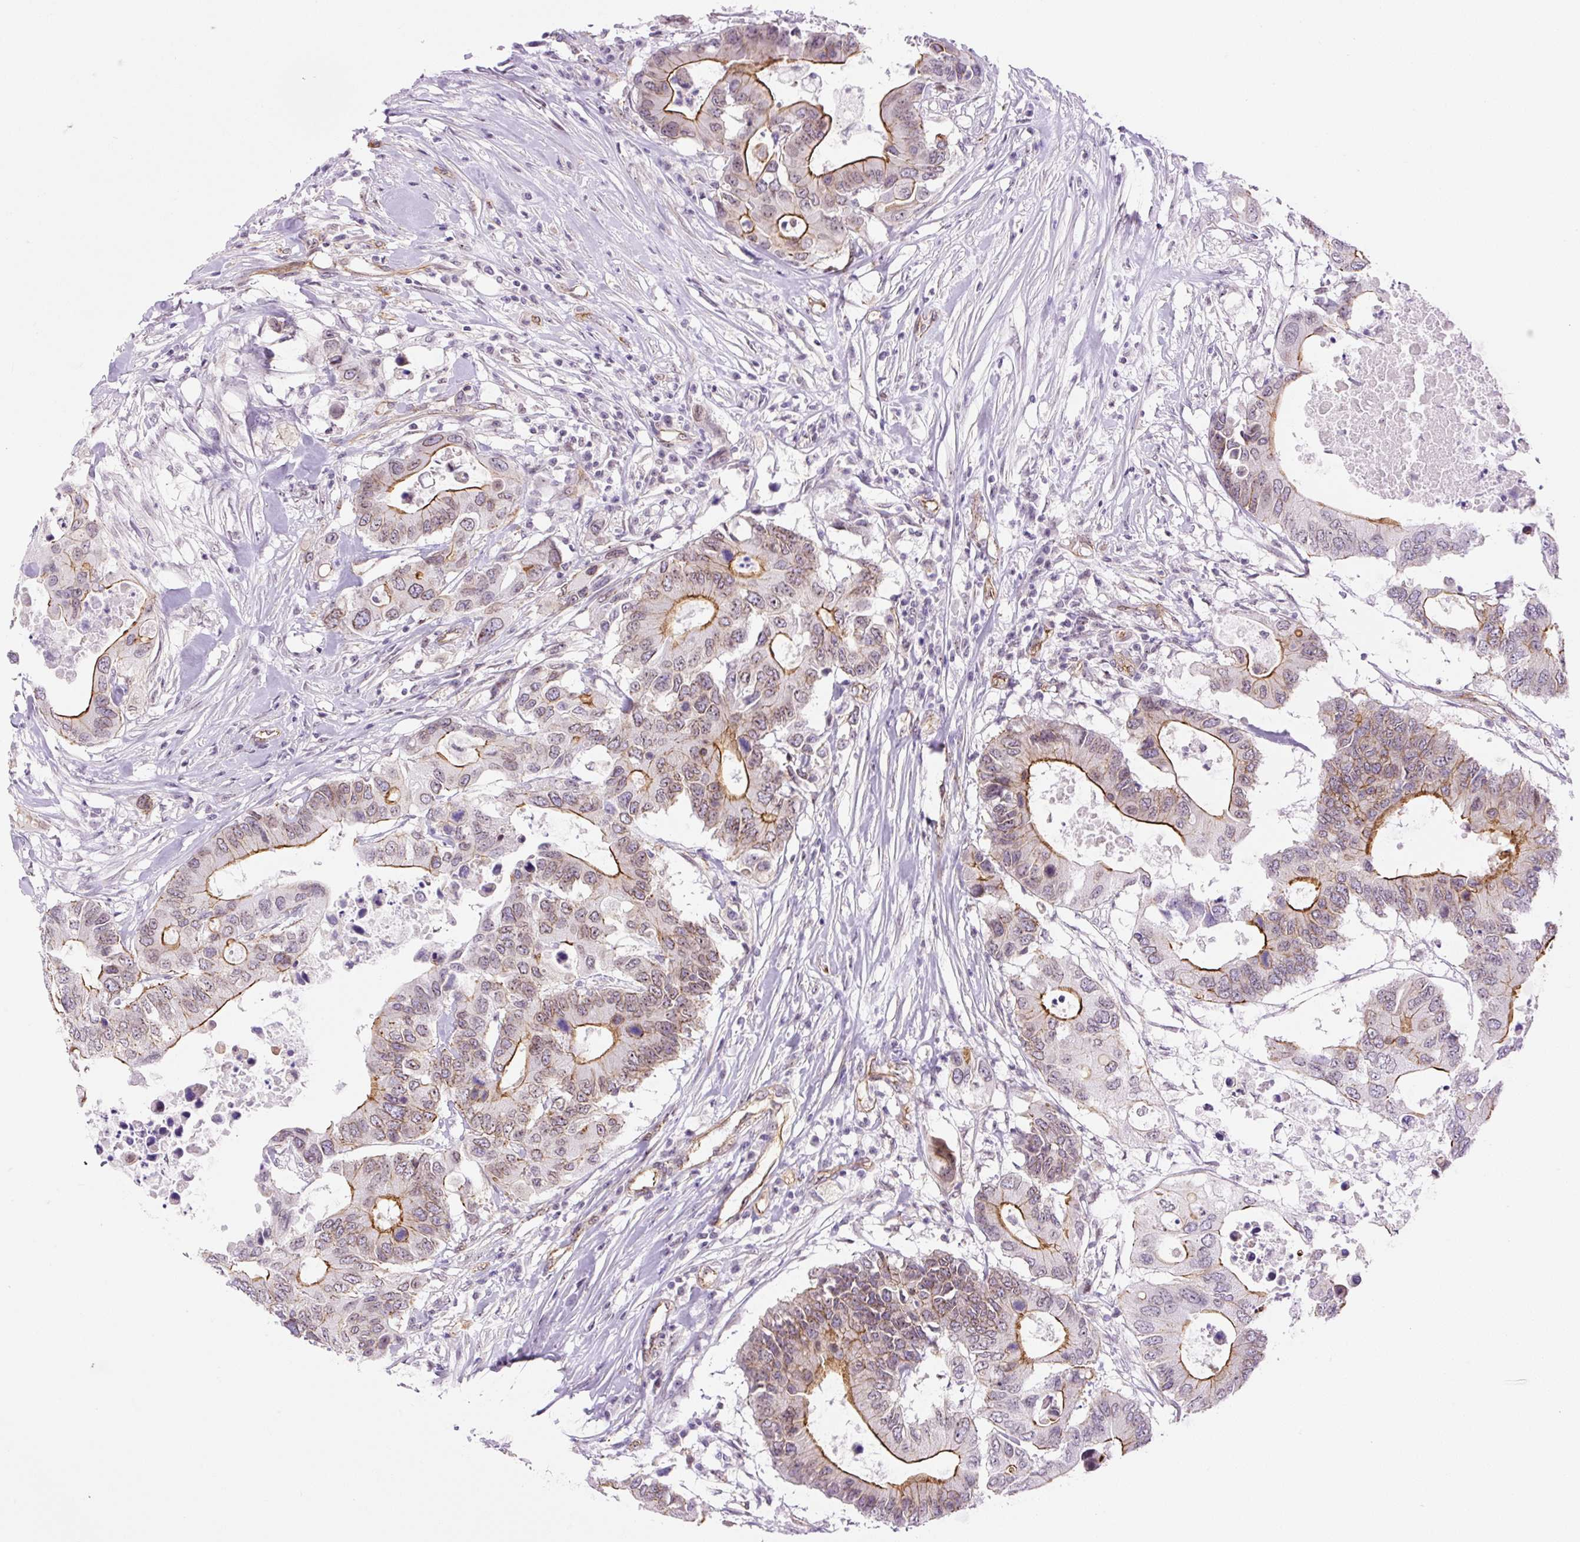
{"staining": {"intensity": "strong", "quantity": "25%-75%", "location": "cytoplasmic/membranous"}, "tissue": "colorectal cancer", "cell_type": "Tumor cells", "image_type": "cancer", "snomed": [{"axis": "morphology", "description": "Adenocarcinoma, NOS"}, {"axis": "topography", "description": "Colon"}], "caption": "Colorectal cancer stained with immunohistochemistry (IHC) shows strong cytoplasmic/membranous expression in about 25%-75% of tumor cells. (DAB = brown stain, brightfield microscopy at high magnification).", "gene": "MYO5C", "patient": {"sex": "male", "age": 71}}